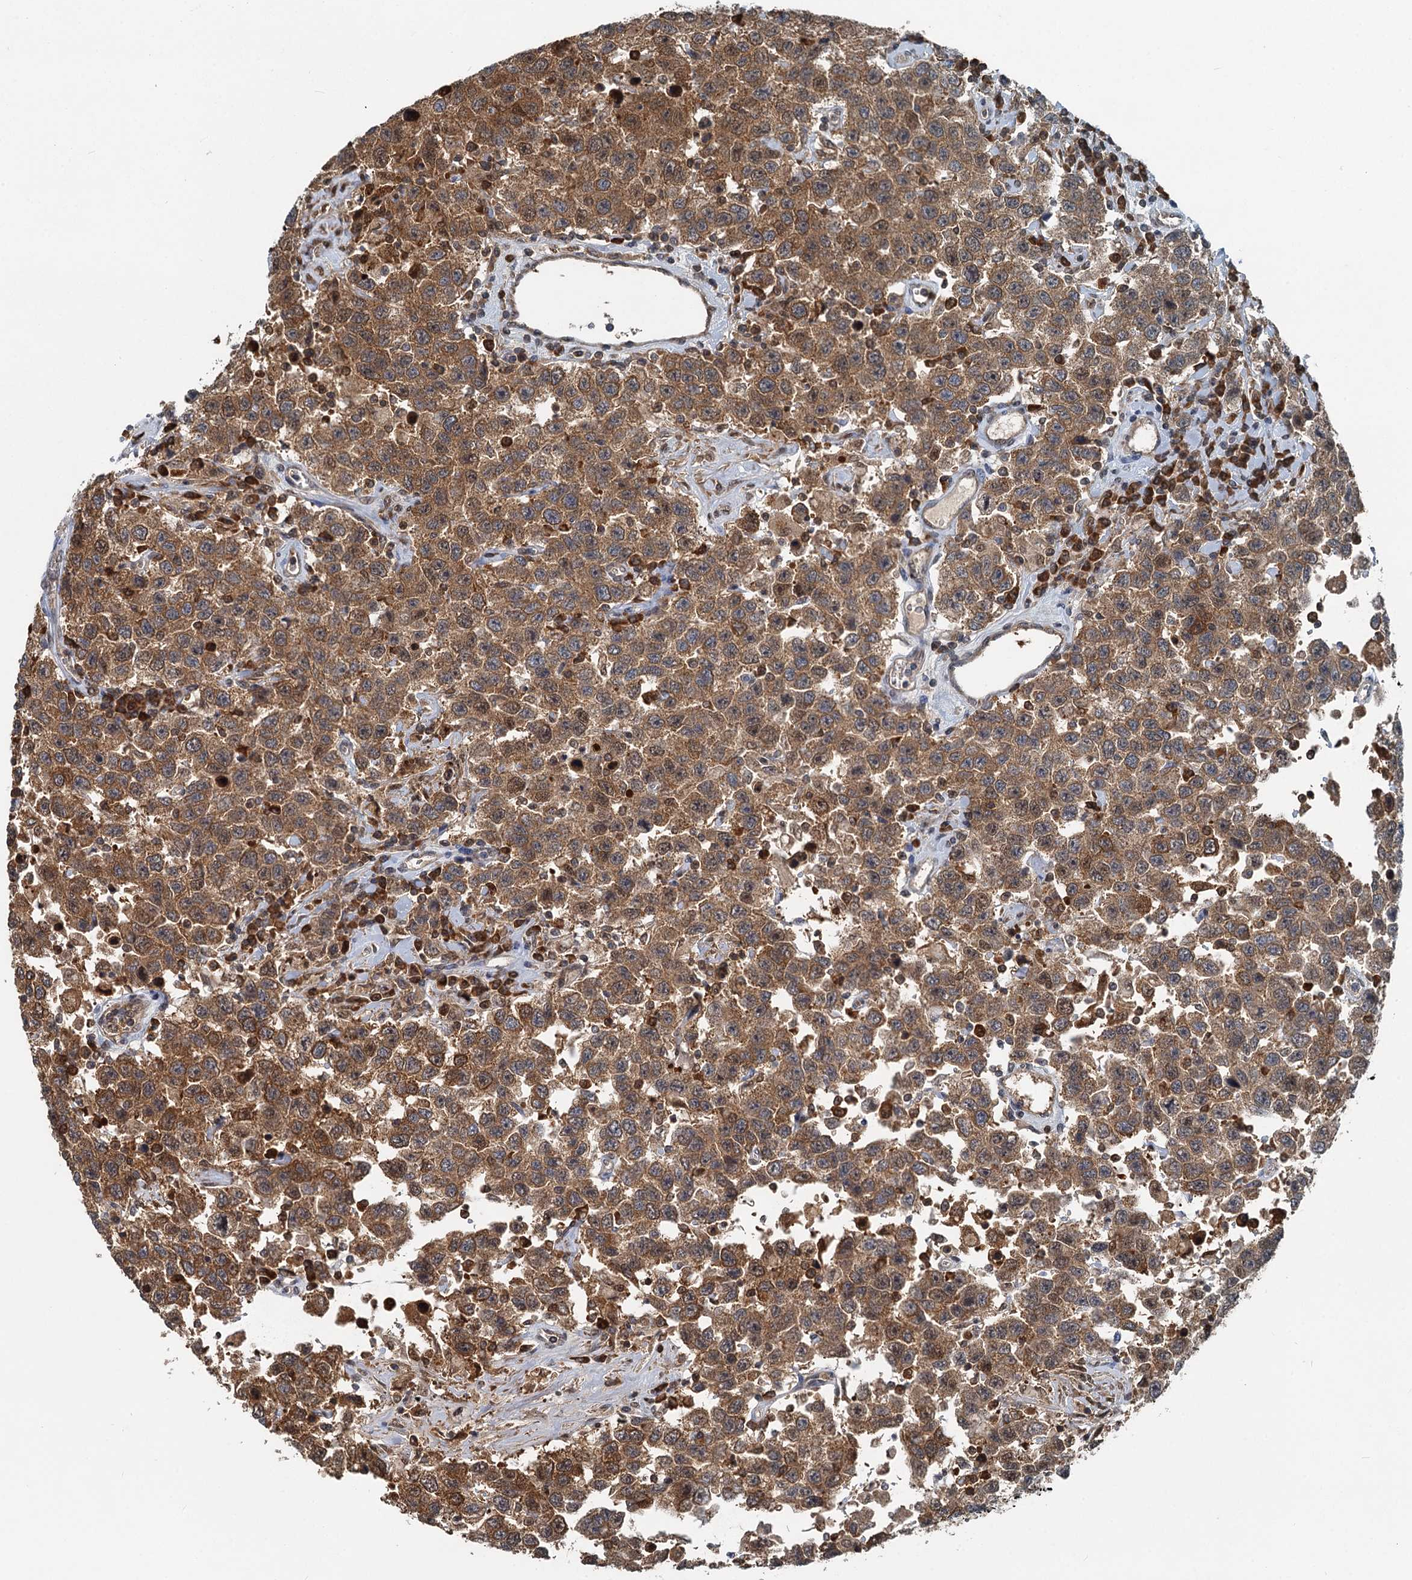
{"staining": {"intensity": "strong", "quantity": ">75%", "location": "cytoplasmic/membranous"}, "tissue": "testis cancer", "cell_type": "Tumor cells", "image_type": "cancer", "snomed": [{"axis": "morphology", "description": "Seminoma, NOS"}, {"axis": "topography", "description": "Testis"}], "caption": "This photomicrograph demonstrates seminoma (testis) stained with IHC to label a protein in brown. The cytoplasmic/membranous of tumor cells show strong positivity for the protein. Nuclei are counter-stained blue.", "gene": "GPI", "patient": {"sex": "male", "age": 41}}